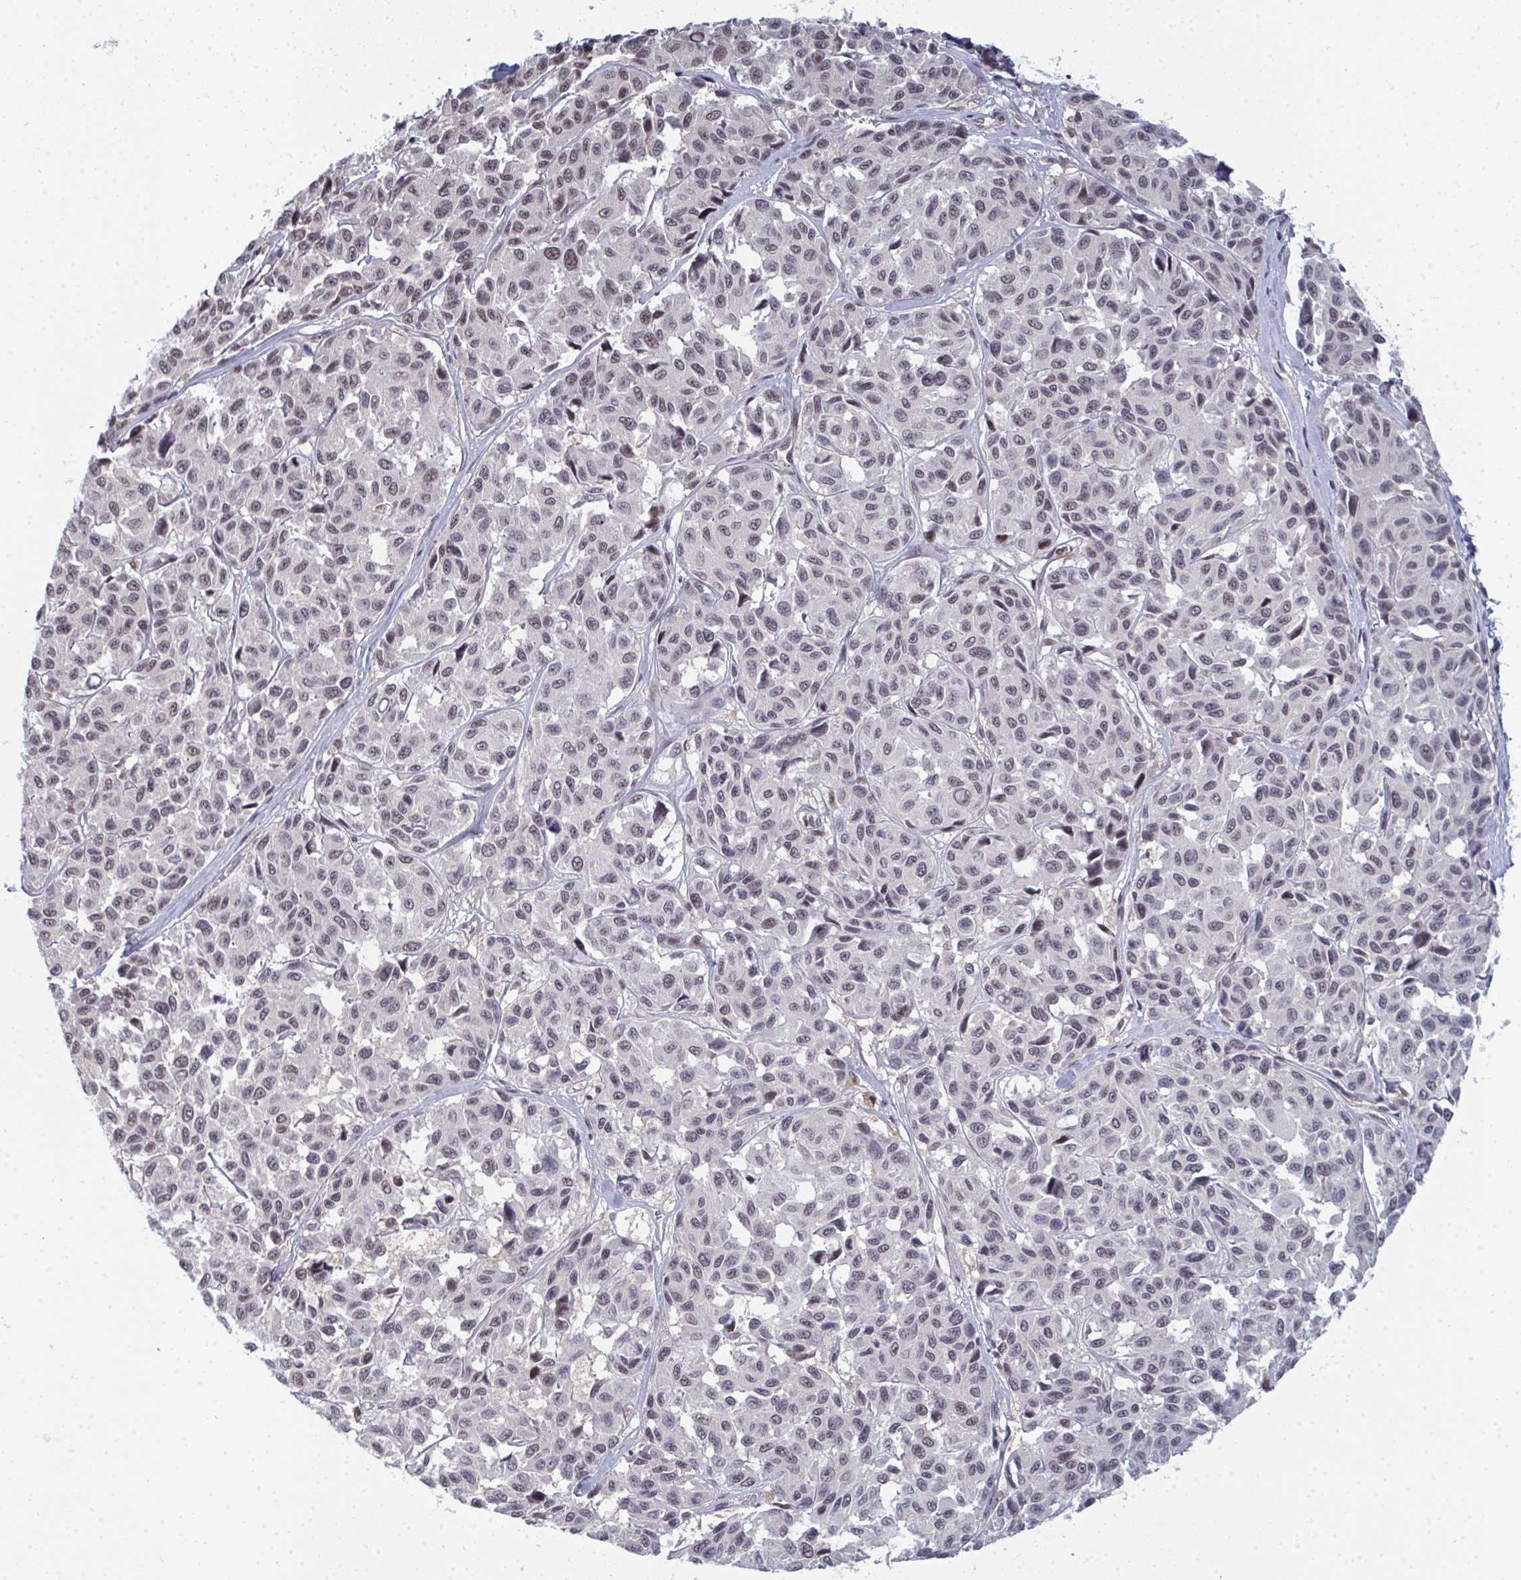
{"staining": {"intensity": "moderate", "quantity": ">75%", "location": "nuclear"}, "tissue": "melanoma", "cell_type": "Tumor cells", "image_type": "cancer", "snomed": [{"axis": "morphology", "description": "Malignant melanoma, NOS"}, {"axis": "topography", "description": "Skin"}], "caption": "The micrograph exhibits staining of malignant melanoma, revealing moderate nuclear protein positivity (brown color) within tumor cells. (DAB (3,3'-diaminobenzidine) IHC with brightfield microscopy, high magnification).", "gene": "ATF1", "patient": {"sex": "female", "age": 66}}